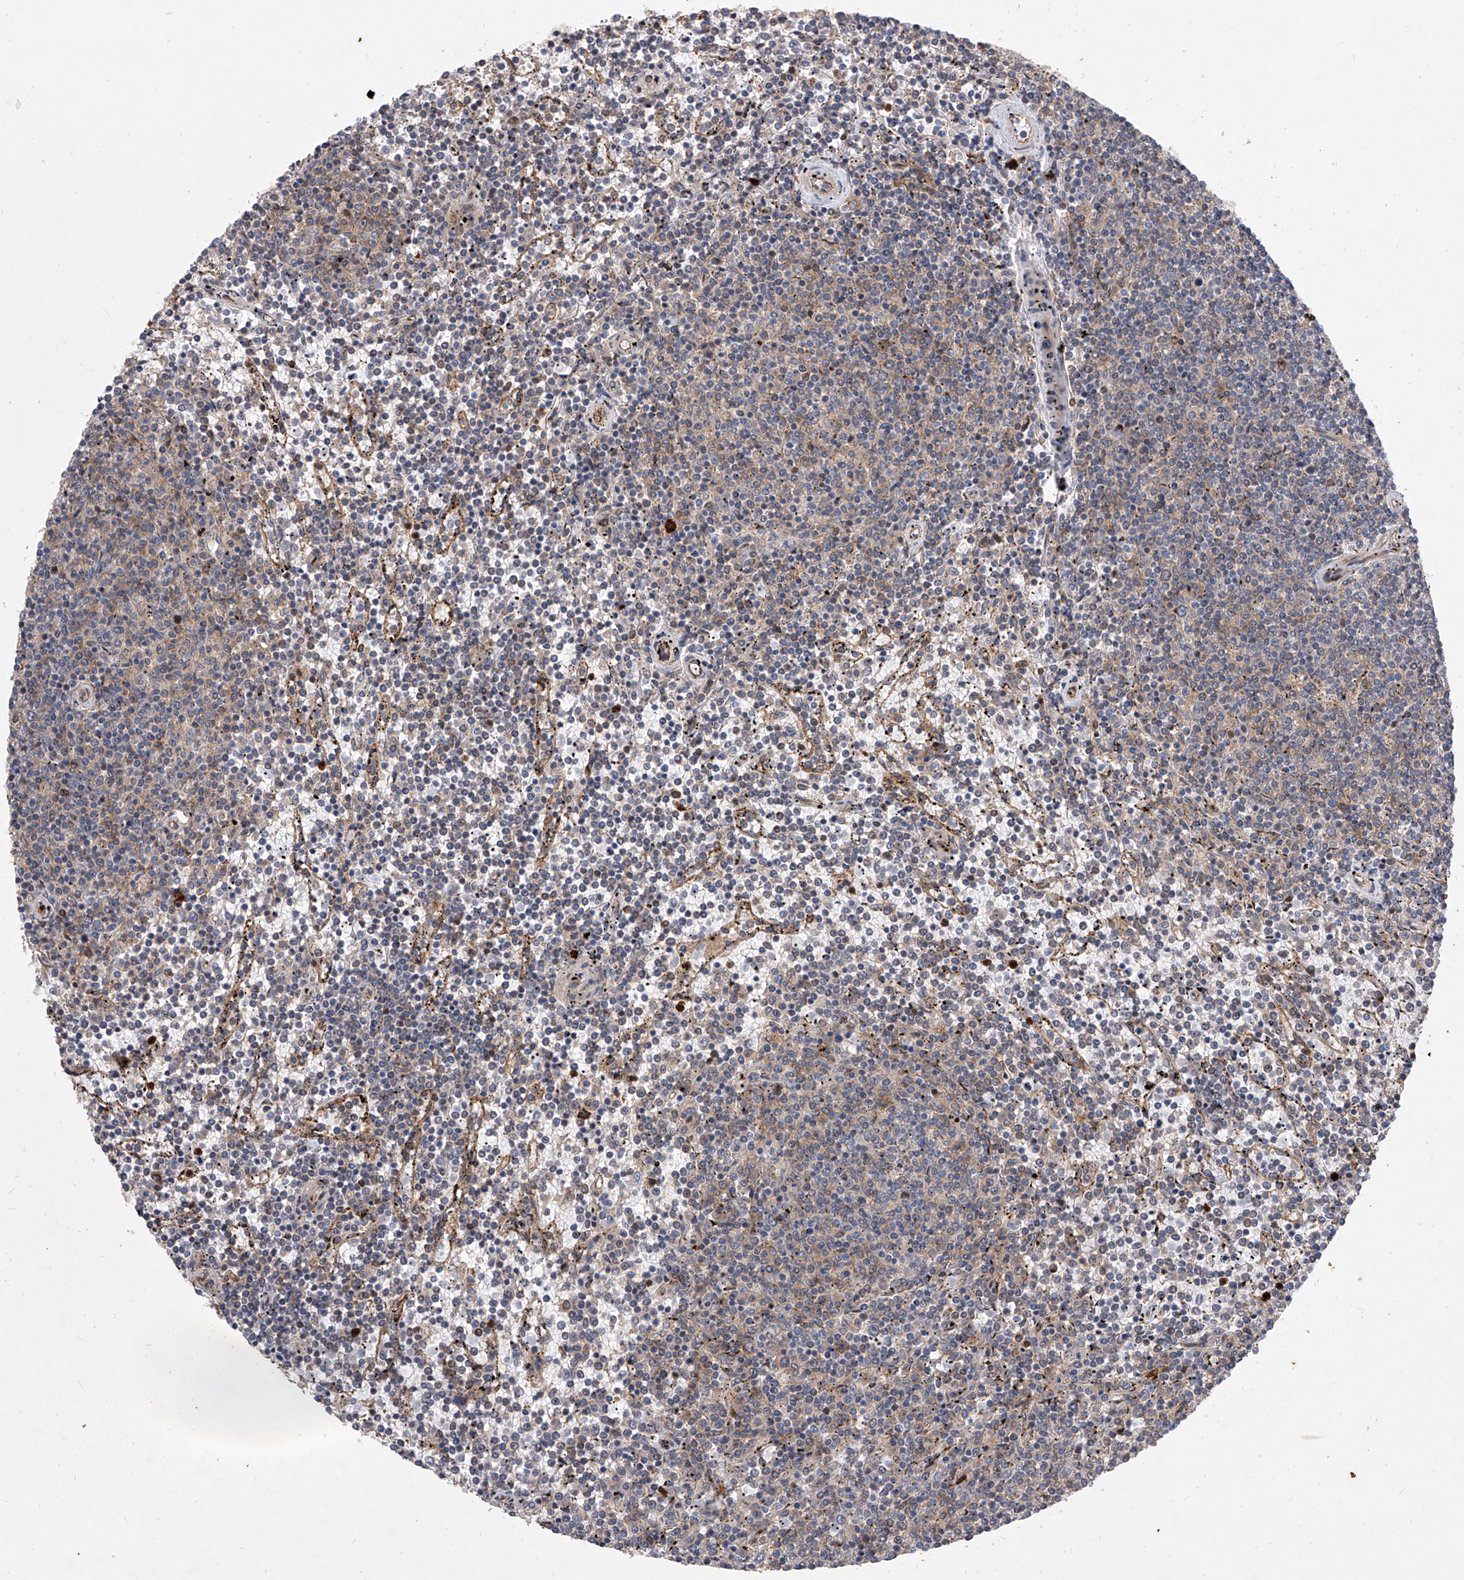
{"staining": {"intensity": "negative", "quantity": "none", "location": "none"}, "tissue": "lymphoma", "cell_type": "Tumor cells", "image_type": "cancer", "snomed": [{"axis": "morphology", "description": "Malignant lymphoma, non-Hodgkin's type, Low grade"}, {"axis": "topography", "description": "Spleen"}], "caption": "The photomicrograph exhibits no significant positivity in tumor cells of lymphoma.", "gene": "MINDY4", "patient": {"sex": "female", "age": 50}}